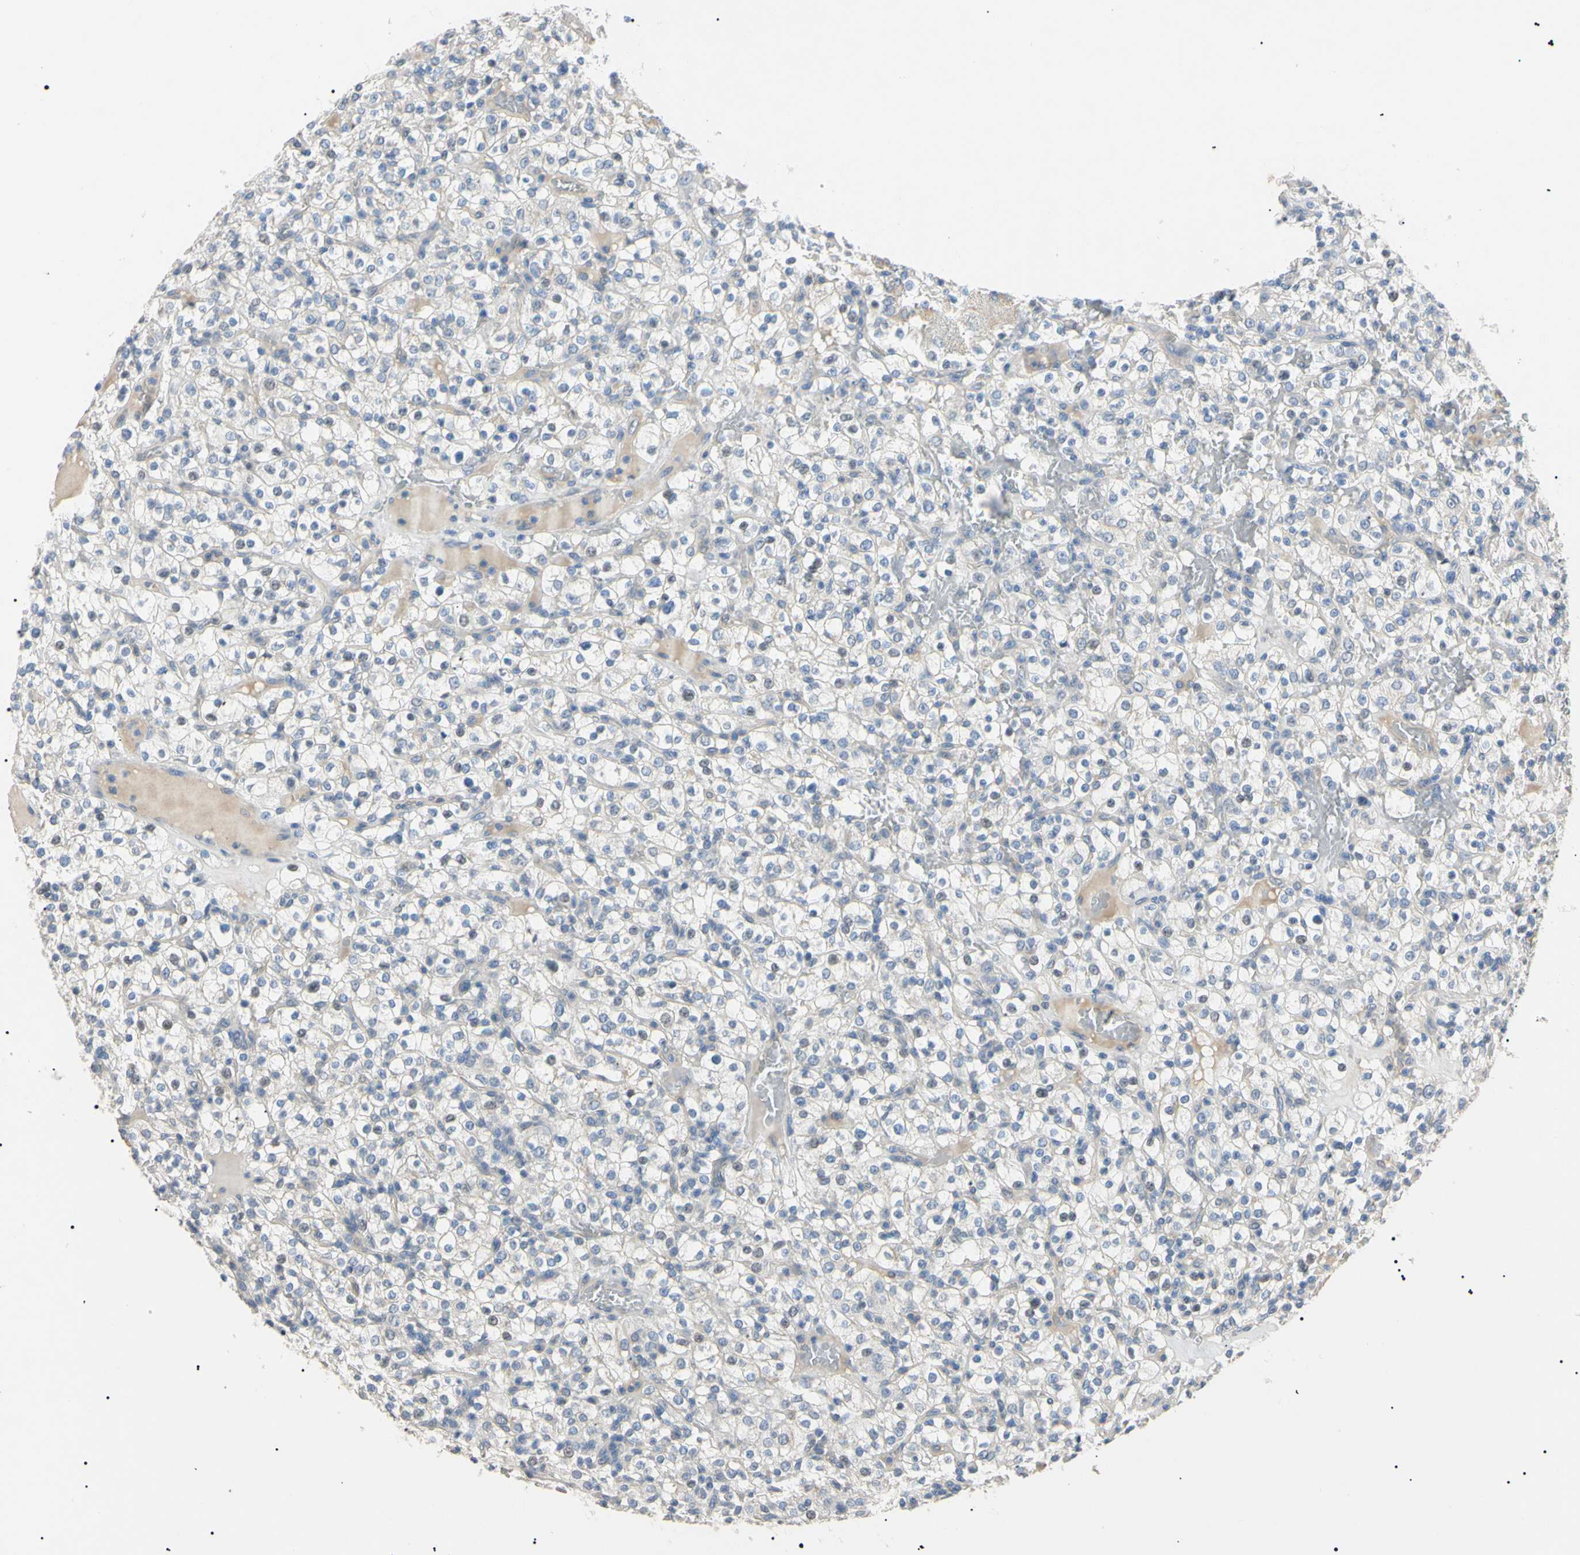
{"staining": {"intensity": "negative", "quantity": "none", "location": "none"}, "tissue": "renal cancer", "cell_type": "Tumor cells", "image_type": "cancer", "snomed": [{"axis": "morphology", "description": "Normal tissue, NOS"}, {"axis": "morphology", "description": "Adenocarcinoma, NOS"}, {"axis": "topography", "description": "Kidney"}], "caption": "An image of renal cancer stained for a protein demonstrates no brown staining in tumor cells. The staining was performed using DAB to visualize the protein expression in brown, while the nuclei were stained in blue with hematoxylin (Magnification: 20x).", "gene": "CGB3", "patient": {"sex": "female", "age": 72}}